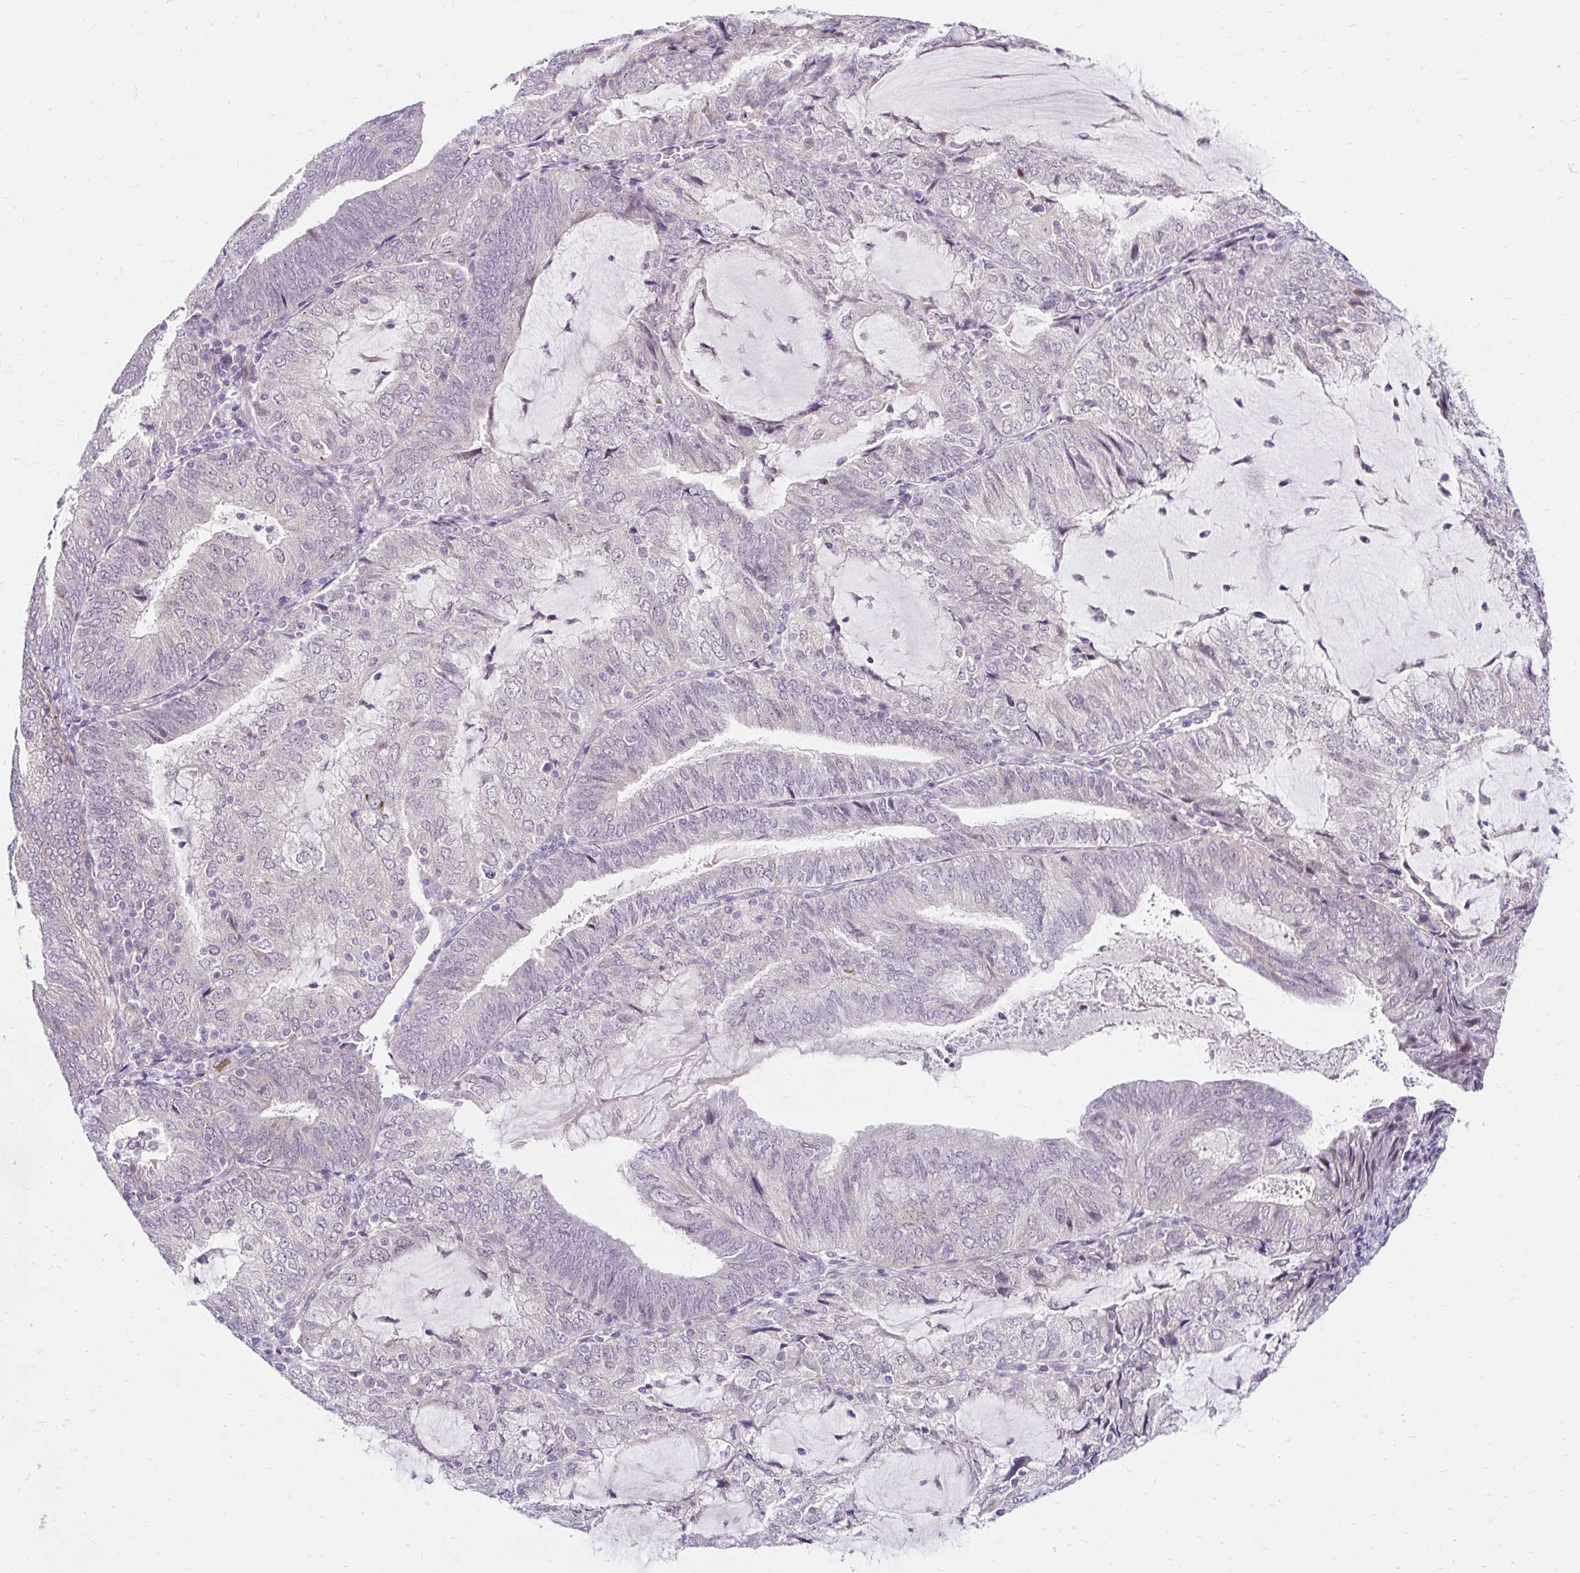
{"staining": {"intensity": "negative", "quantity": "none", "location": "none"}, "tissue": "endometrial cancer", "cell_type": "Tumor cells", "image_type": "cancer", "snomed": [{"axis": "morphology", "description": "Adenocarcinoma, NOS"}, {"axis": "topography", "description": "Endometrium"}], "caption": "Tumor cells are negative for brown protein staining in endometrial cancer (adenocarcinoma). The staining was performed using DAB (3,3'-diaminobenzidine) to visualize the protein expression in brown, while the nuclei were stained in blue with hematoxylin (Magnification: 20x).", "gene": "GUCY1A1", "patient": {"sex": "female", "age": 81}}